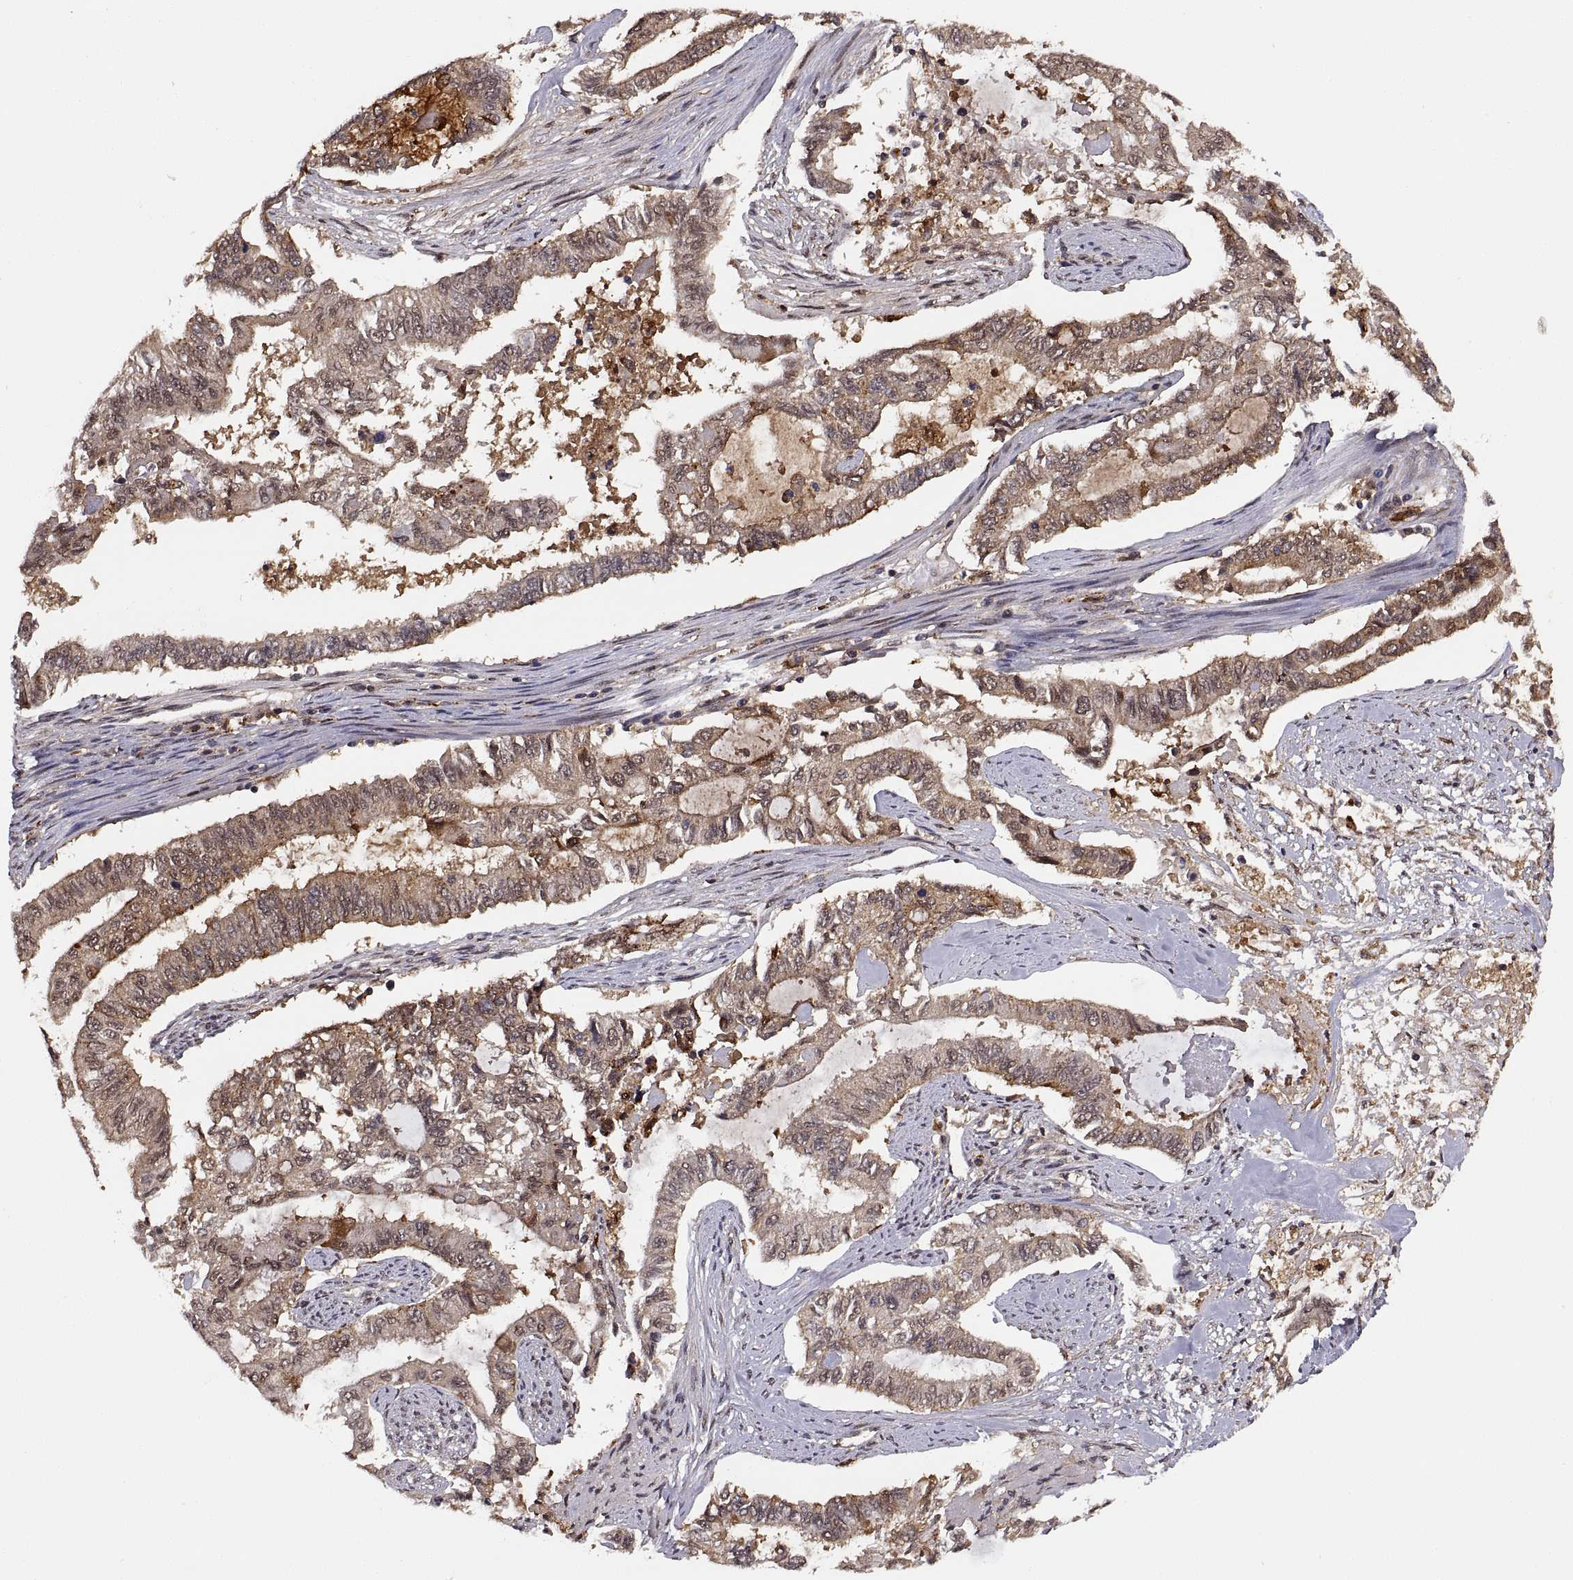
{"staining": {"intensity": "moderate", "quantity": ">75%", "location": "cytoplasmic/membranous"}, "tissue": "endometrial cancer", "cell_type": "Tumor cells", "image_type": "cancer", "snomed": [{"axis": "morphology", "description": "Adenocarcinoma, NOS"}, {"axis": "topography", "description": "Uterus"}], "caption": "Endometrial cancer (adenocarcinoma) was stained to show a protein in brown. There is medium levels of moderate cytoplasmic/membranous expression in about >75% of tumor cells. (DAB = brown stain, brightfield microscopy at high magnification).", "gene": "PSMC2", "patient": {"sex": "female", "age": 59}}